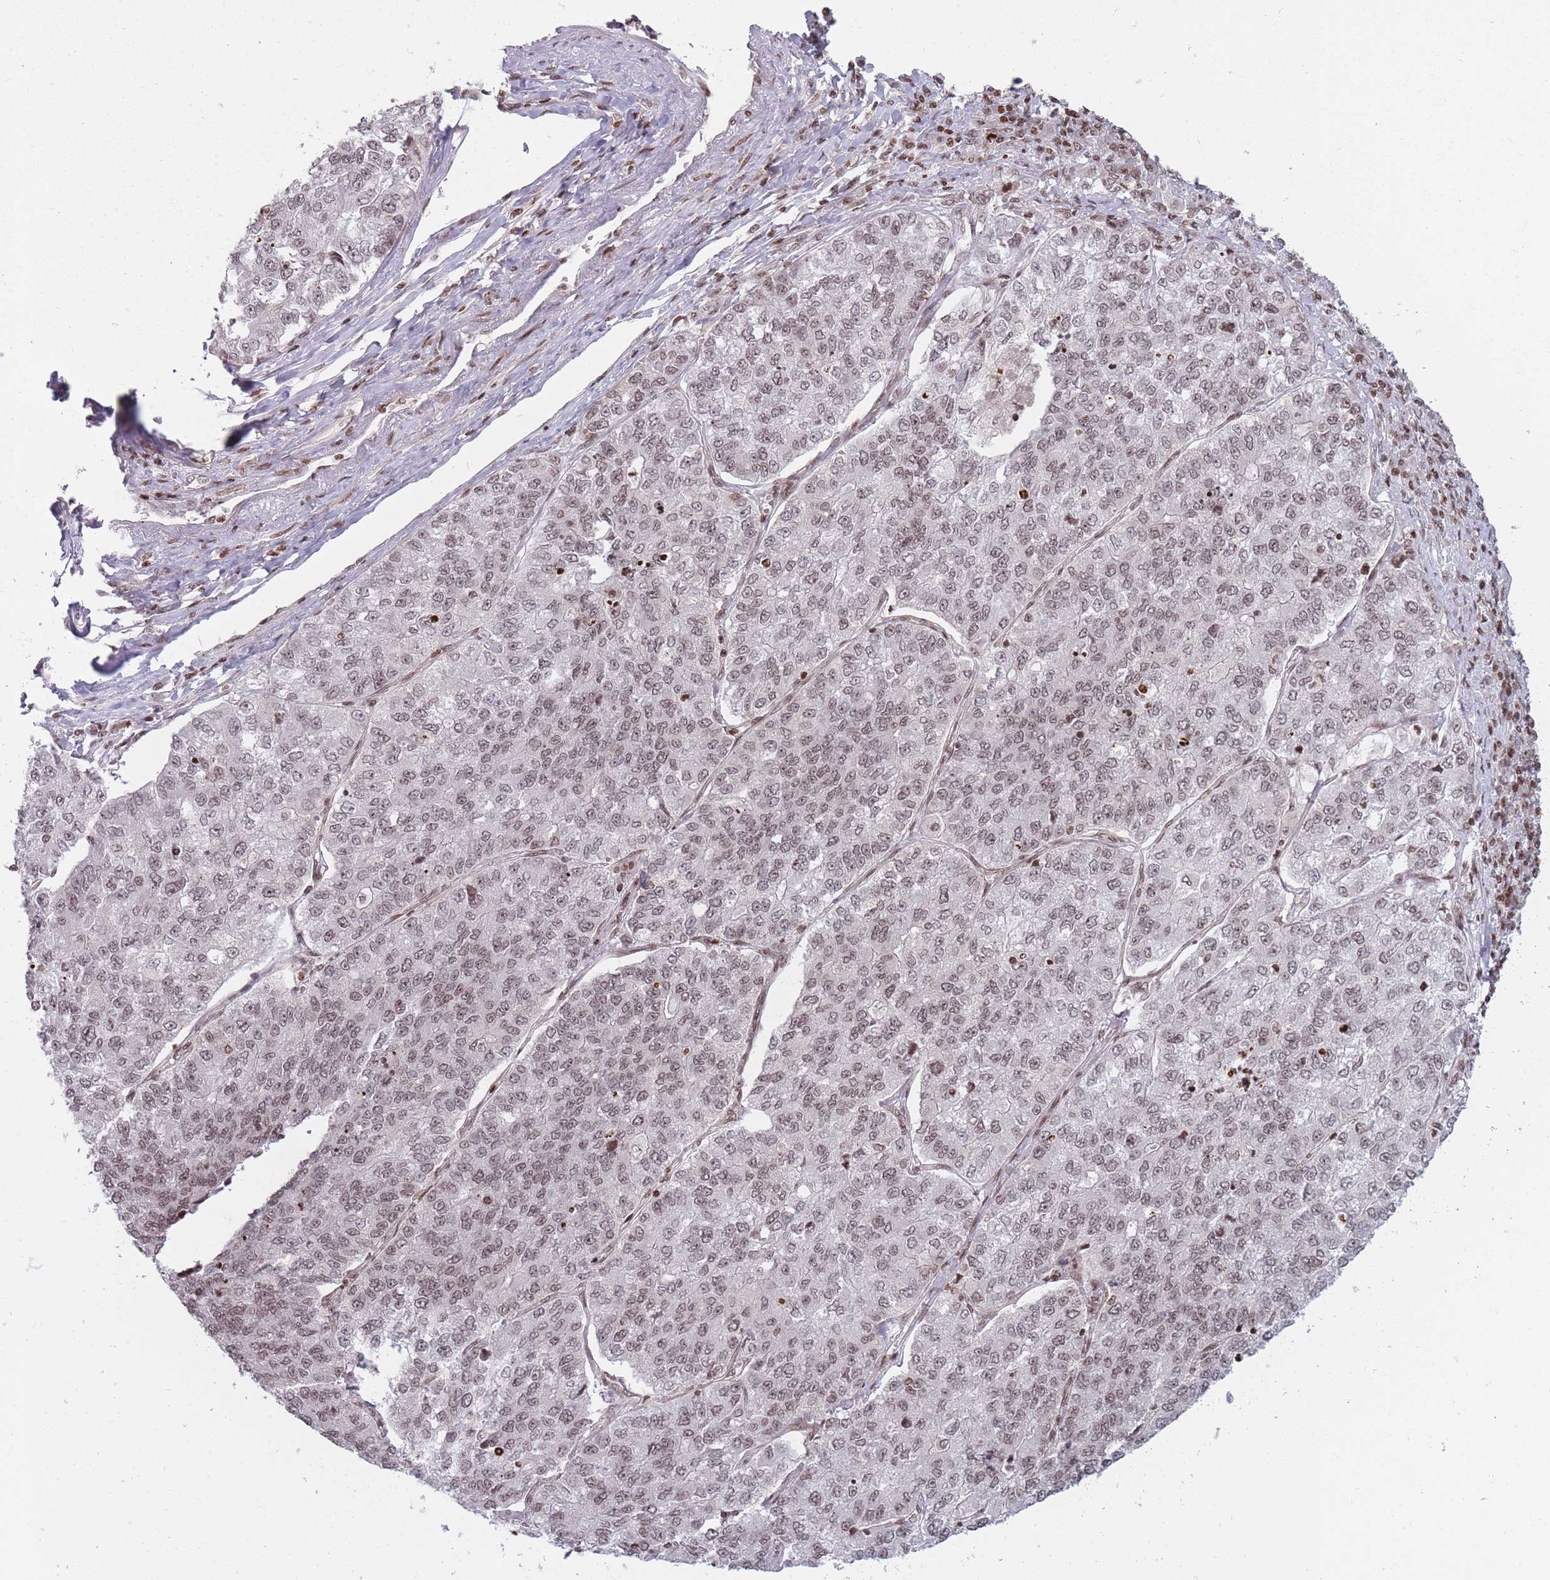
{"staining": {"intensity": "moderate", "quantity": "25%-75%", "location": "nuclear"}, "tissue": "lung cancer", "cell_type": "Tumor cells", "image_type": "cancer", "snomed": [{"axis": "morphology", "description": "Adenocarcinoma, NOS"}, {"axis": "topography", "description": "Lung"}], "caption": "Immunohistochemistry (IHC) (DAB (3,3'-diaminobenzidine)) staining of human lung cancer displays moderate nuclear protein expression in about 25%-75% of tumor cells. (Stains: DAB in brown, nuclei in blue, Microscopy: brightfield microscopy at high magnification).", "gene": "TMC6", "patient": {"sex": "male", "age": 49}}